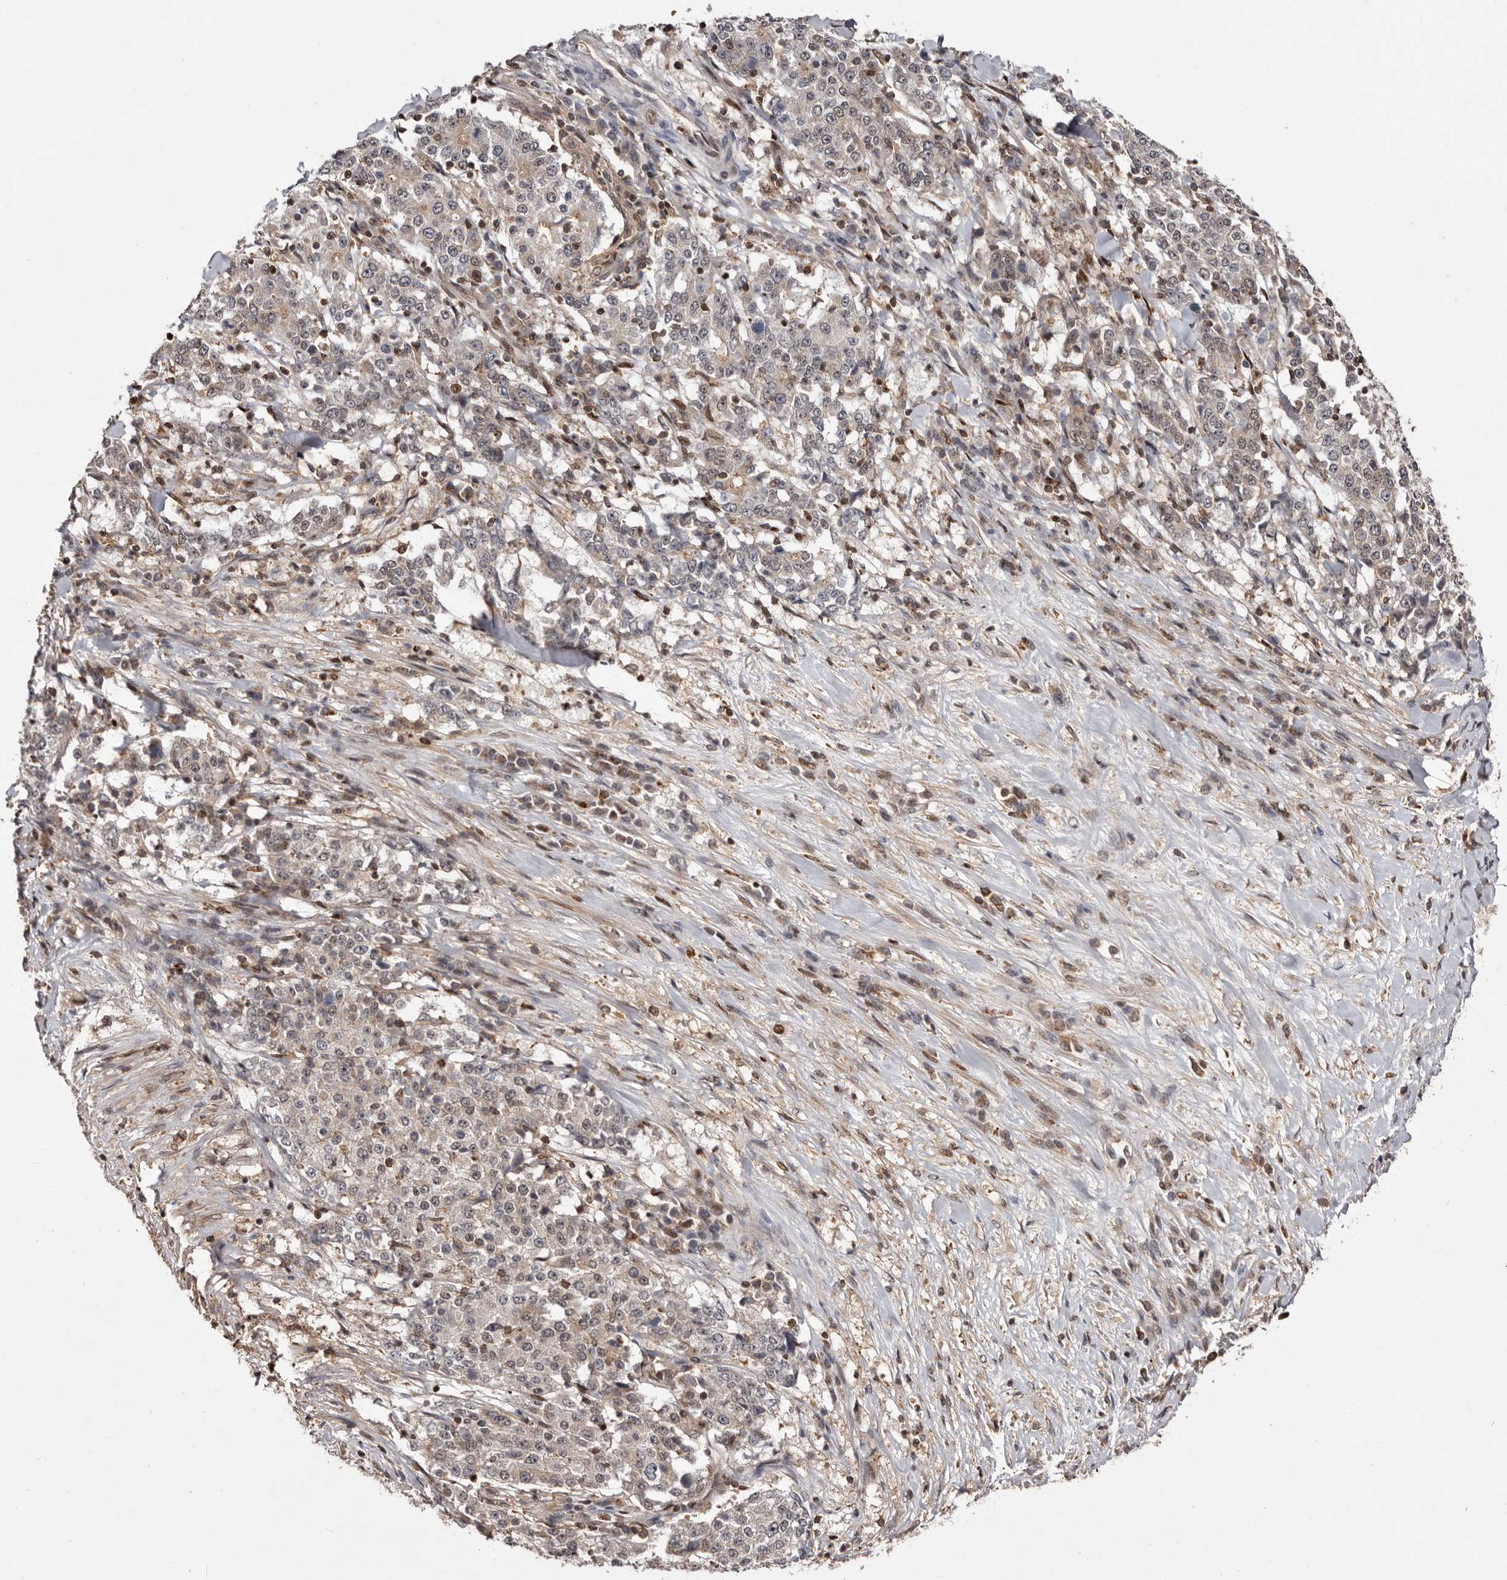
{"staining": {"intensity": "weak", "quantity": "<25%", "location": "nuclear"}, "tissue": "stomach cancer", "cell_type": "Tumor cells", "image_type": "cancer", "snomed": [{"axis": "morphology", "description": "Adenocarcinoma, NOS"}, {"axis": "topography", "description": "Stomach"}], "caption": "Immunohistochemistry micrograph of neoplastic tissue: human stomach cancer (adenocarcinoma) stained with DAB shows no significant protein staining in tumor cells.", "gene": "FBXO5", "patient": {"sex": "male", "age": 59}}